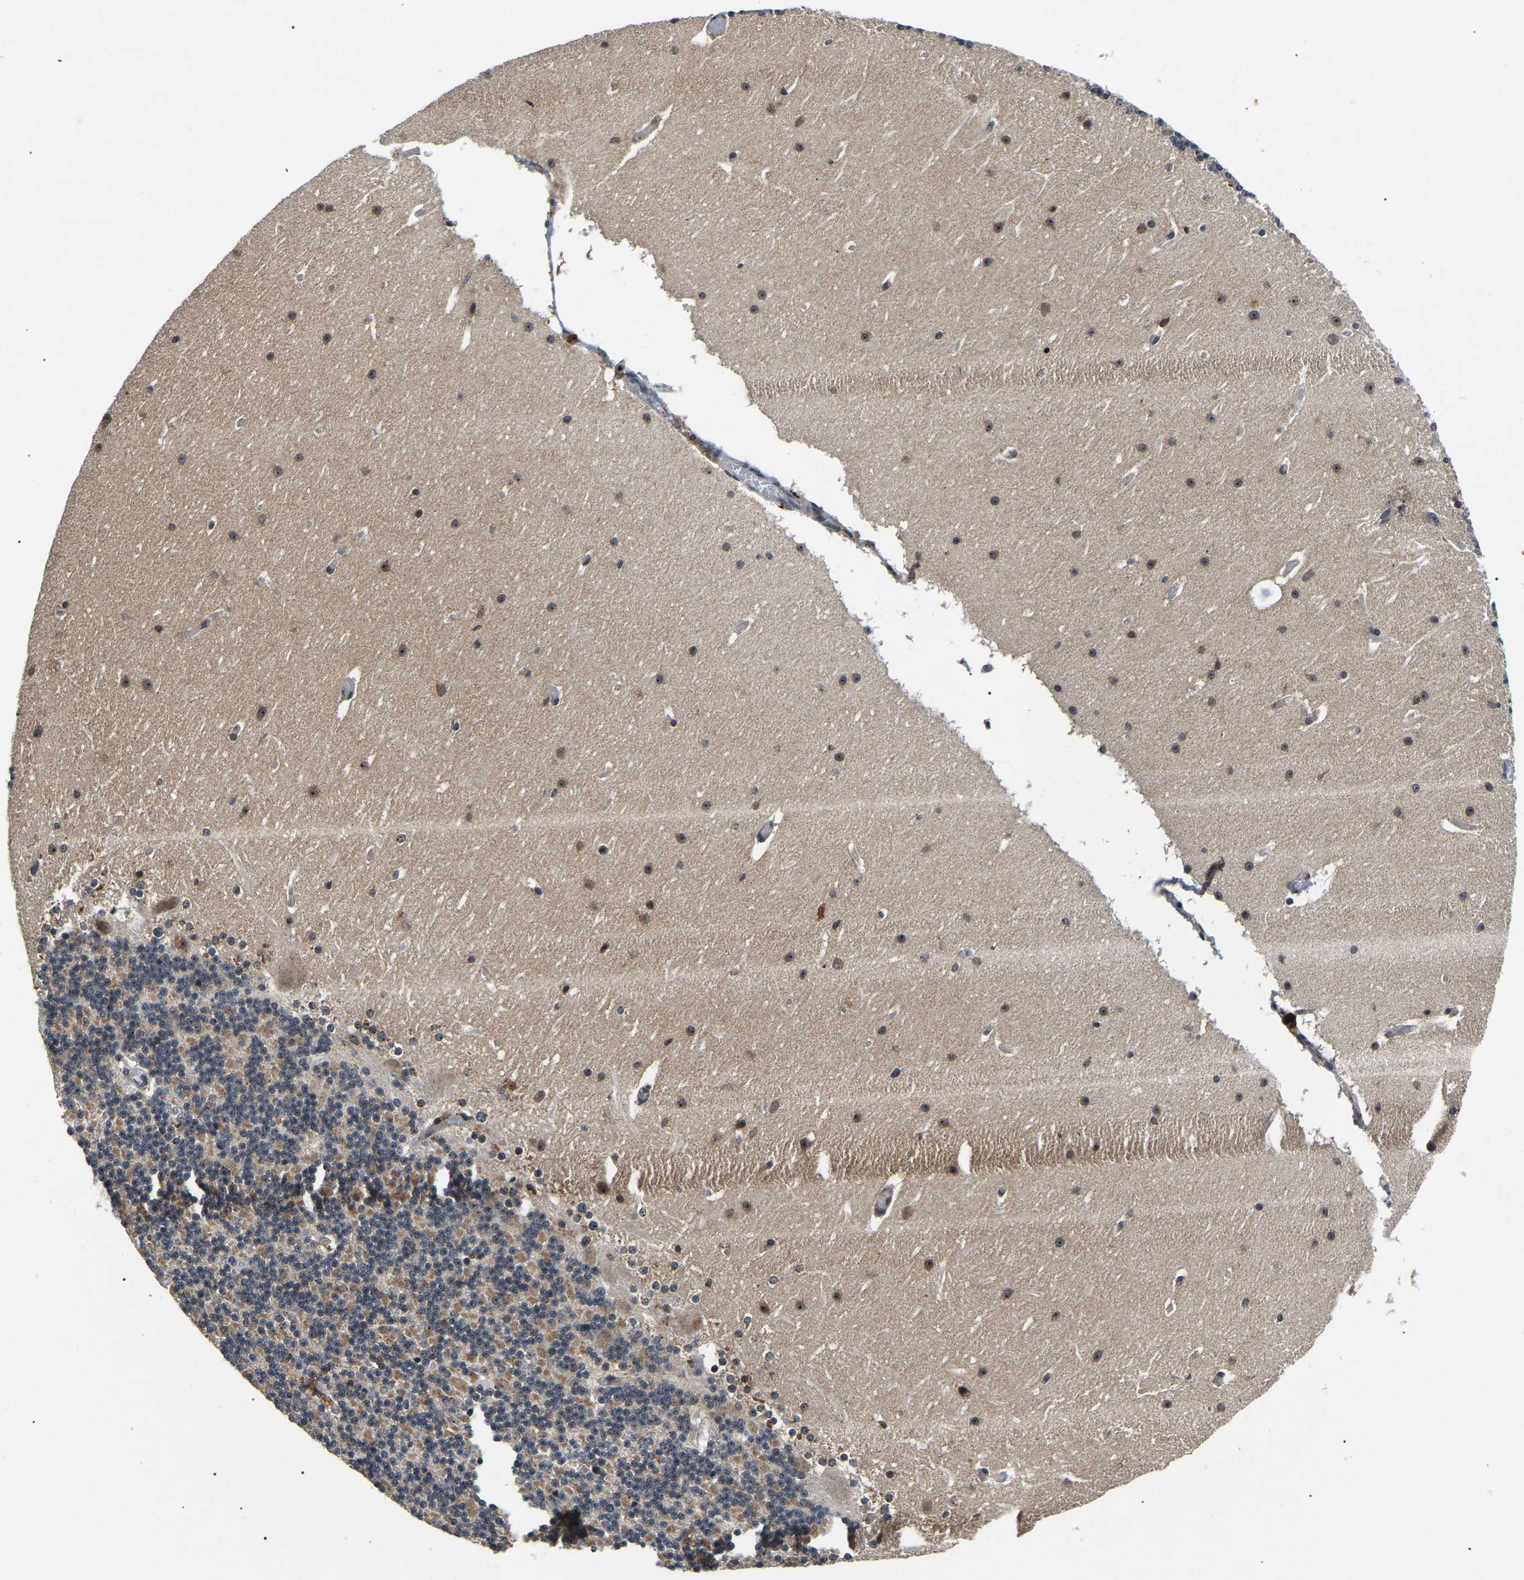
{"staining": {"intensity": "moderate", "quantity": "25%-75%", "location": "cytoplasmic/membranous"}, "tissue": "cerebellum", "cell_type": "Cells in granular layer", "image_type": "normal", "snomed": [{"axis": "morphology", "description": "Normal tissue, NOS"}, {"axis": "topography", "description": "Cerebellum"}], "caption": "Cerebellum stained with DAB immunohistochemistry shows medium levels of moderate cytoplasmic/membranous positivity in about 25%-75% of cells in granular layer.", "gene": "RBM28", "patient": {"sex": "female", "age": 19}}